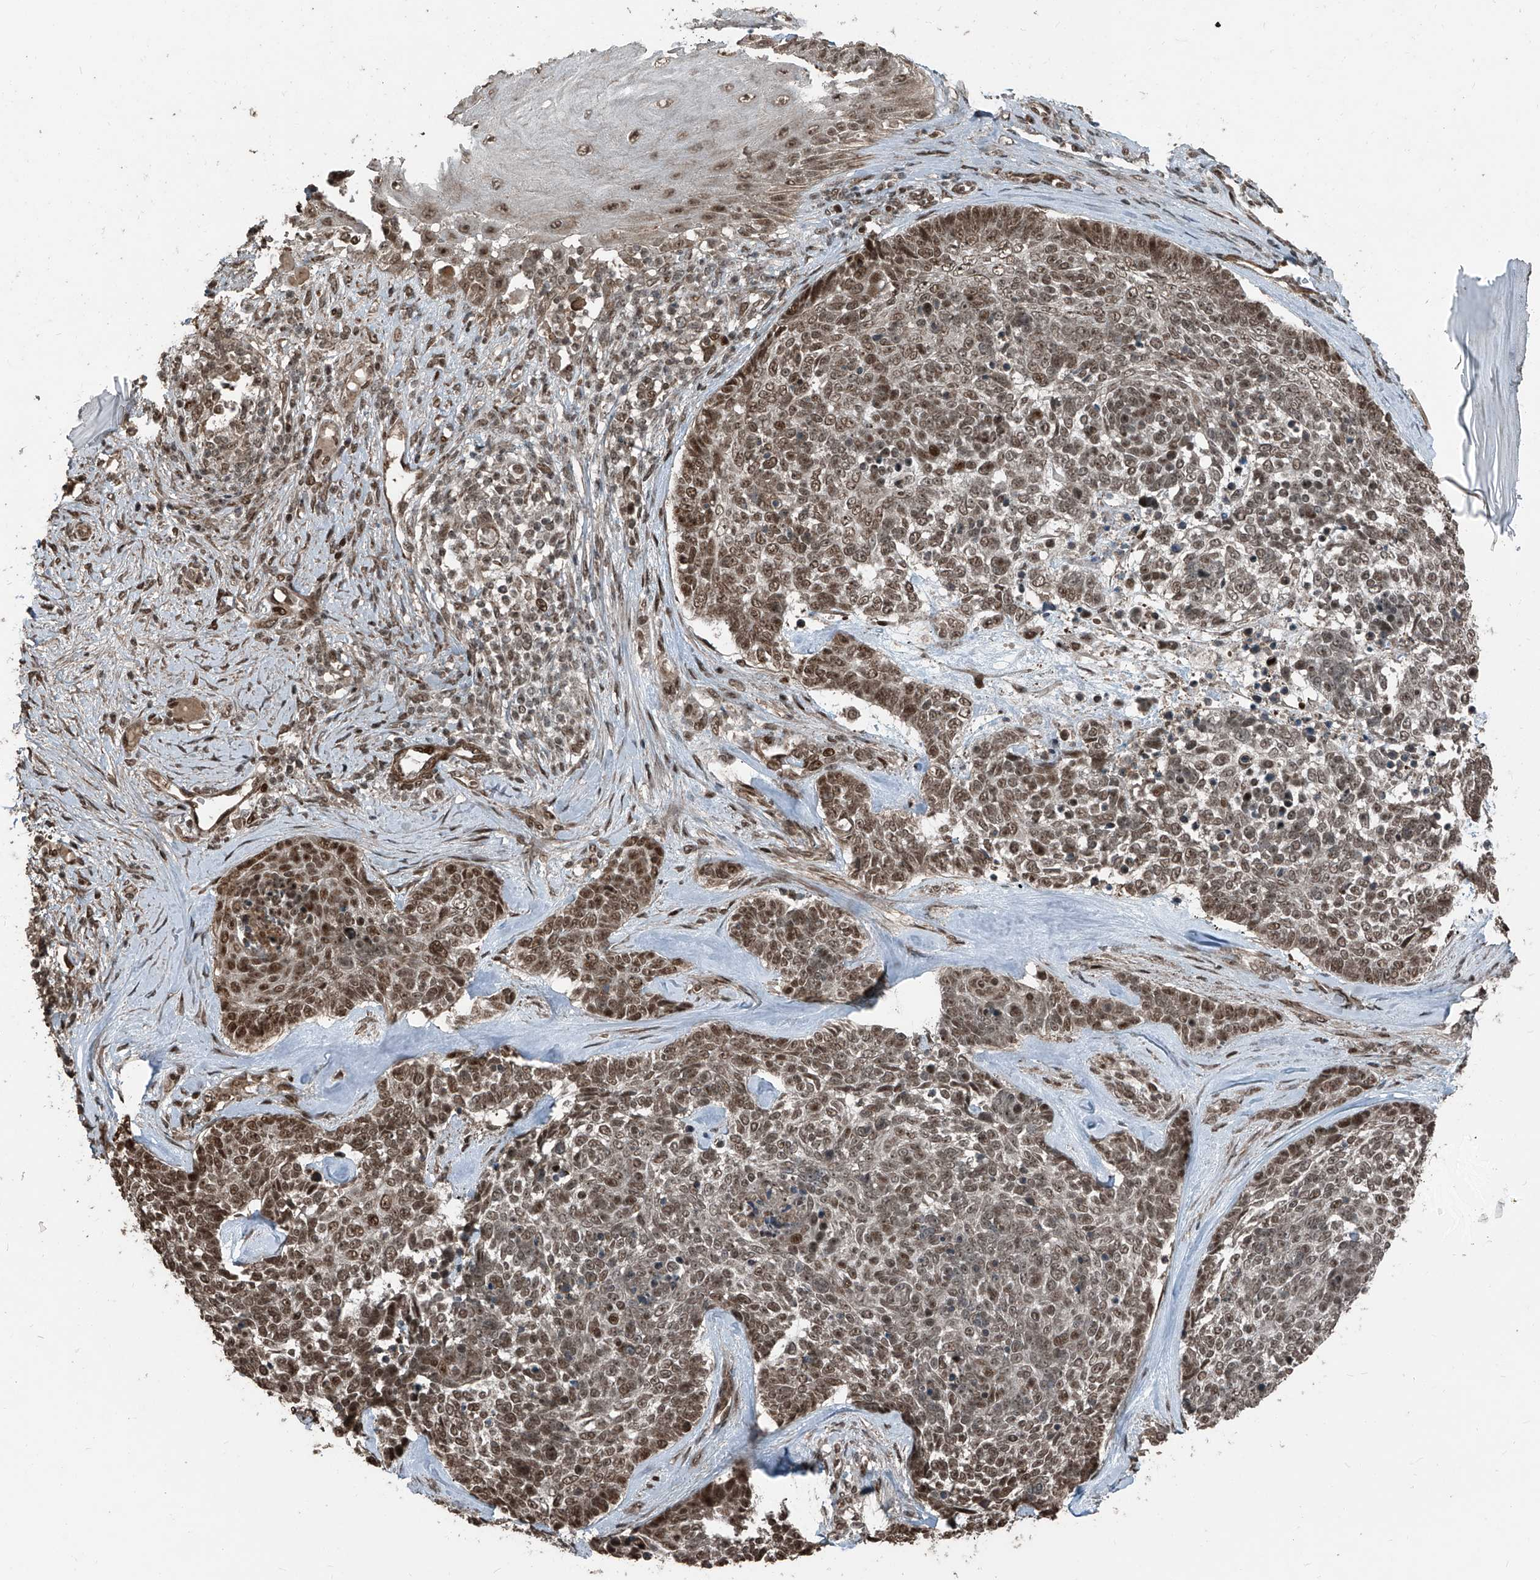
{"staining": {"intensity": "moderate", "quantity": ">75%", "location": "cytoplasmic/membranous,nuclear"}, "tissue": "skin cancer", "cell_type": "Tumor cells", "image_type": "cancer", "snomed": [{"axis": "morphology", "description": "Basal cell carcinoma"}, {"axis": "topography", "description": "Skin"}], "caption": "Brown immunohistochemical staining in human basal cell carcinoma (skin) shows moderate cytoplasmic/membranous and nuclear positivity in about >75% of tumor cells.", "gene": "ZNF570", "patient": {"sex": "female", "age": 81}}